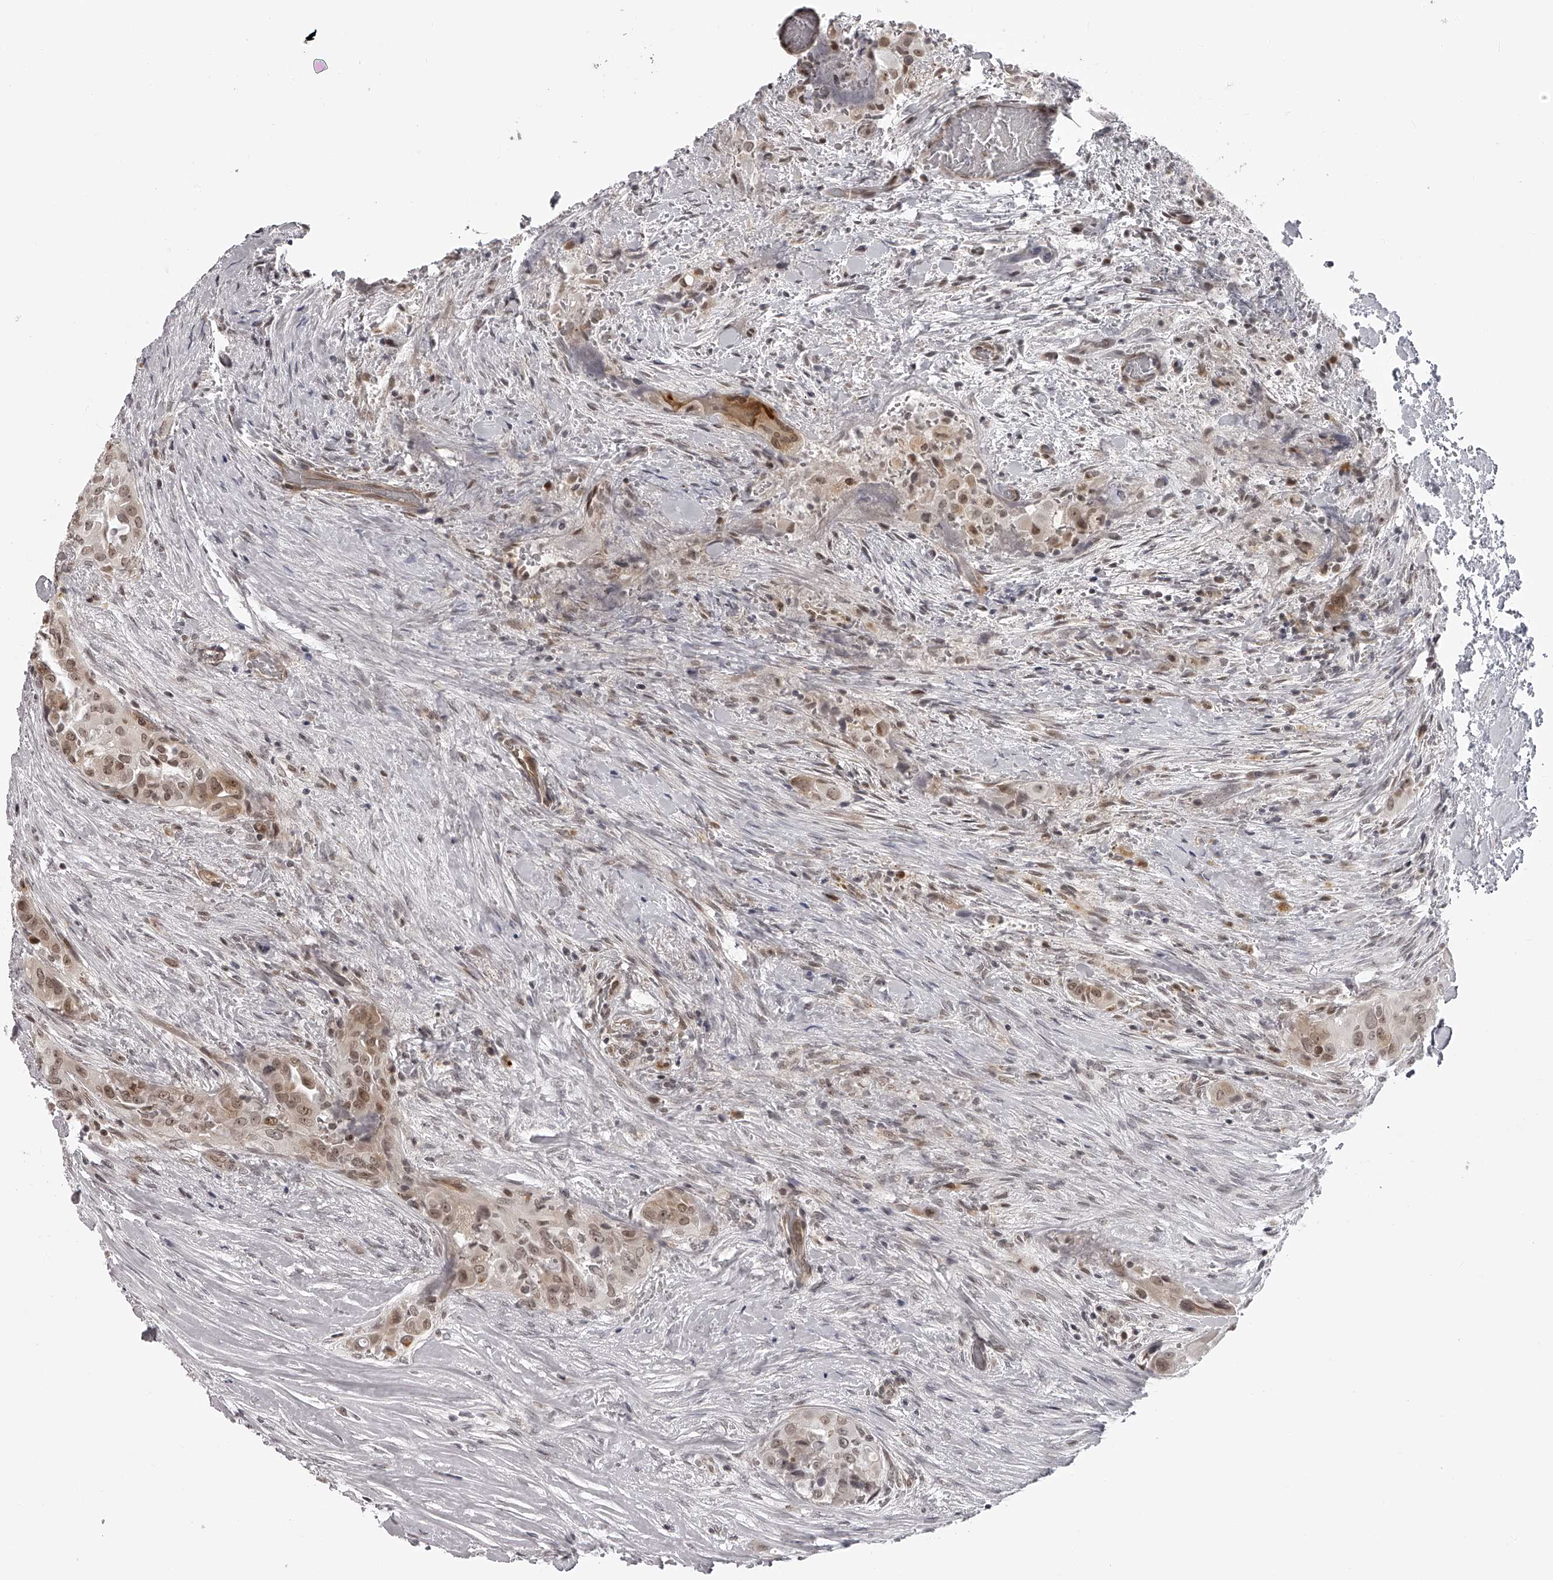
{"staining": {"intensity": "moderate", "quantity": ">75%", "location": "nuclear"}, "tissue": "thyroid cancer", "cell_type": "Tumor cells", "image_type": "cancer", "snomed": [{"axis": "morphology", "description": "Papillary adenocarcinoma, NOS"}, {"axis": "topography", "description": "Thyroid gland"}], "caption": "A brown stain highlights moderate nuclear positivity of a protein in human papillary adenocarcinoma (thyroid) tumor cells. (Stains: DAB in brown, nuclei in blue, Microscopy: brightfield microscopy at high magnification).", "gene": "ODF2L", "patient": {"sex": "female", "age": 59}}